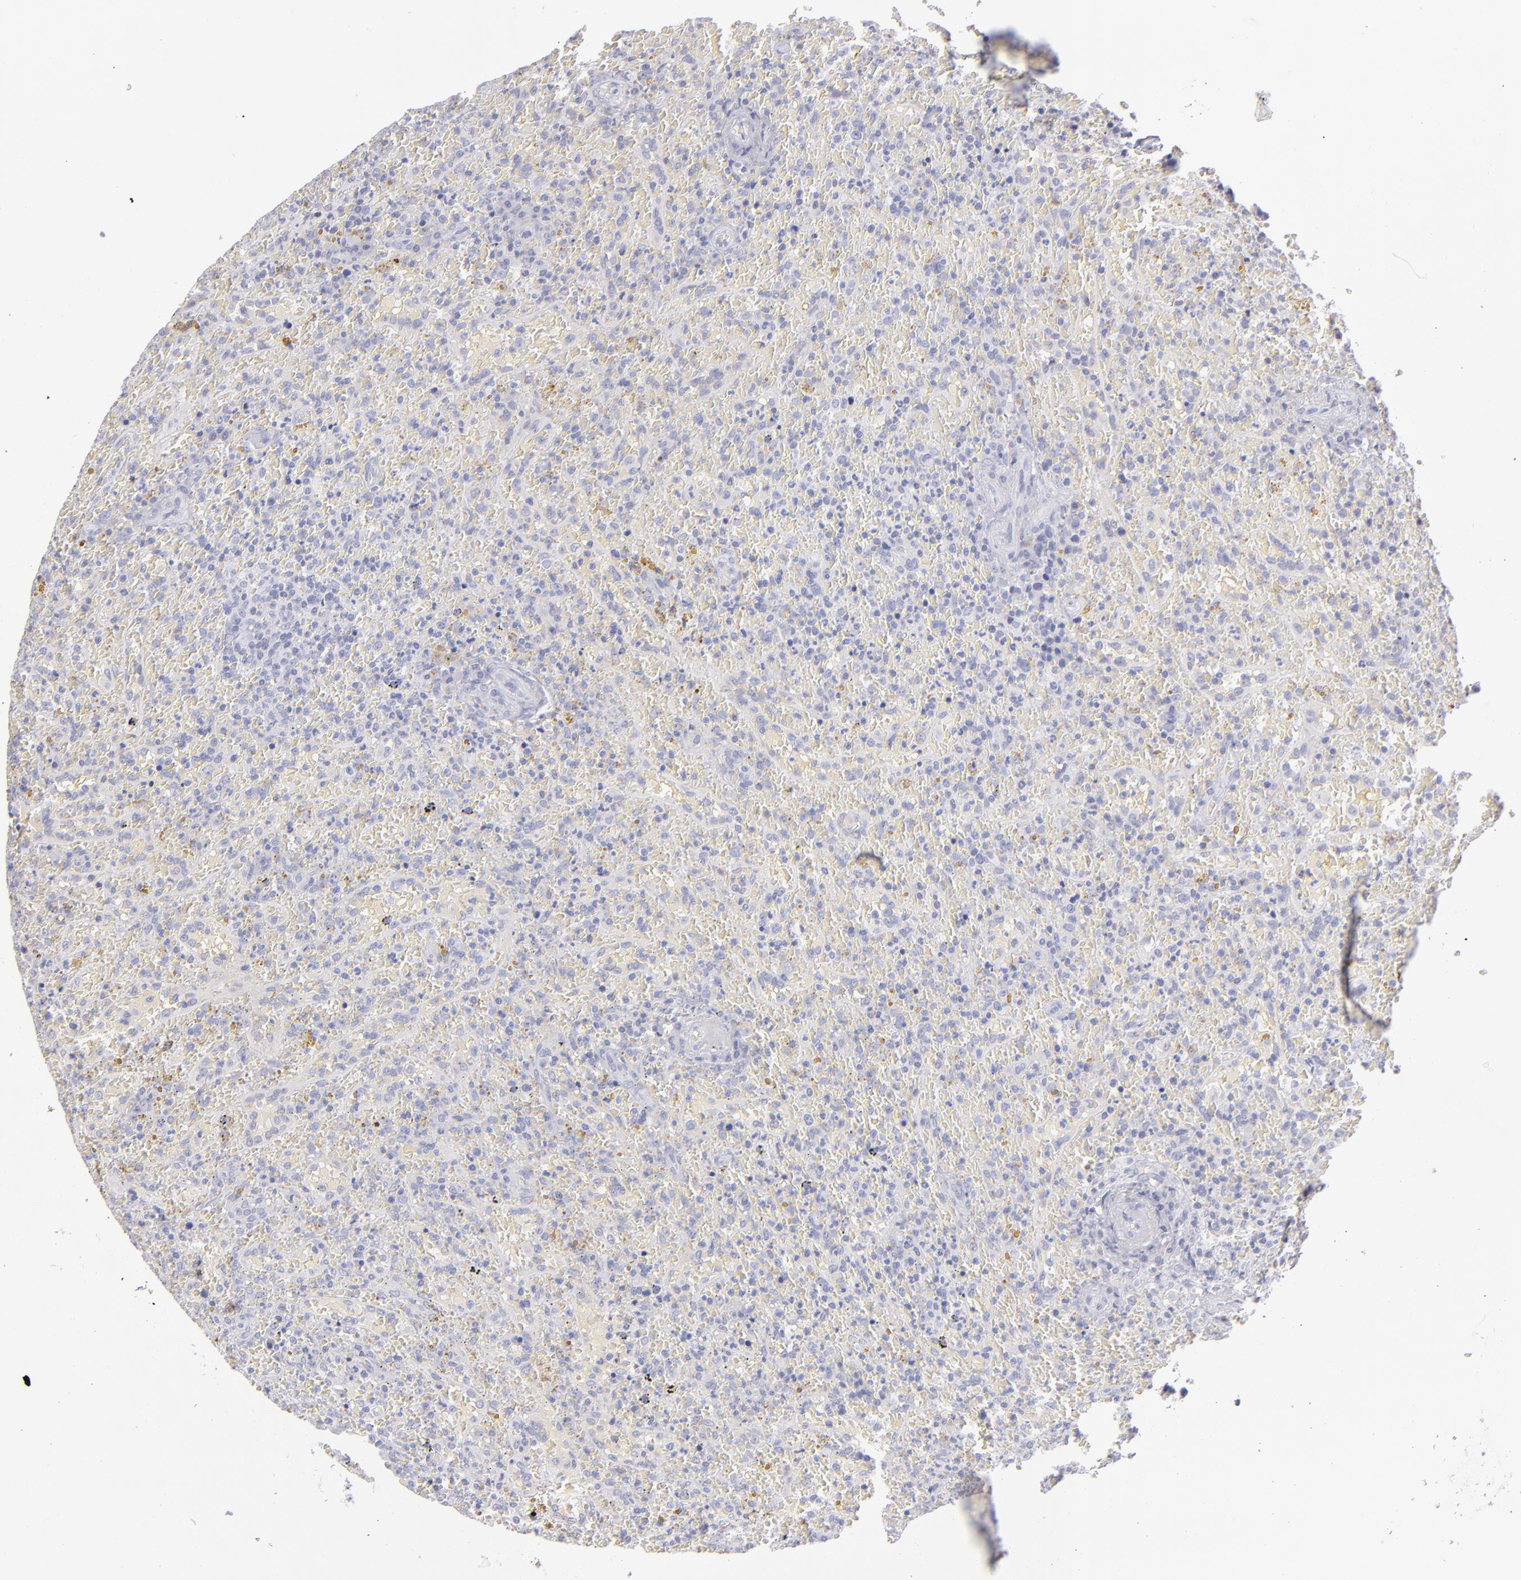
{"staining": {"intensity": "negative", "quantity": "none", "location": "none"}, "tissue": "lymphoma", "cell_type": "Tumor cells", "image_type": "cancer", "snomed": [{"axis": "morphology", "description": "Malignant lymphoma, non-Hodgkin's type, High grade"}, {"axis": "topography", "description": "Spleen"}, {"axis": "topography", "description": "Lymph node"}], "caption": "Immunohistochemical staining of high-grade malignant lymphoma, non-Hodgkin's type exhibits no significant positivity in tumor cells.", "gene": "ITGB4", "patient": {"sex": "female", "age": 70}}